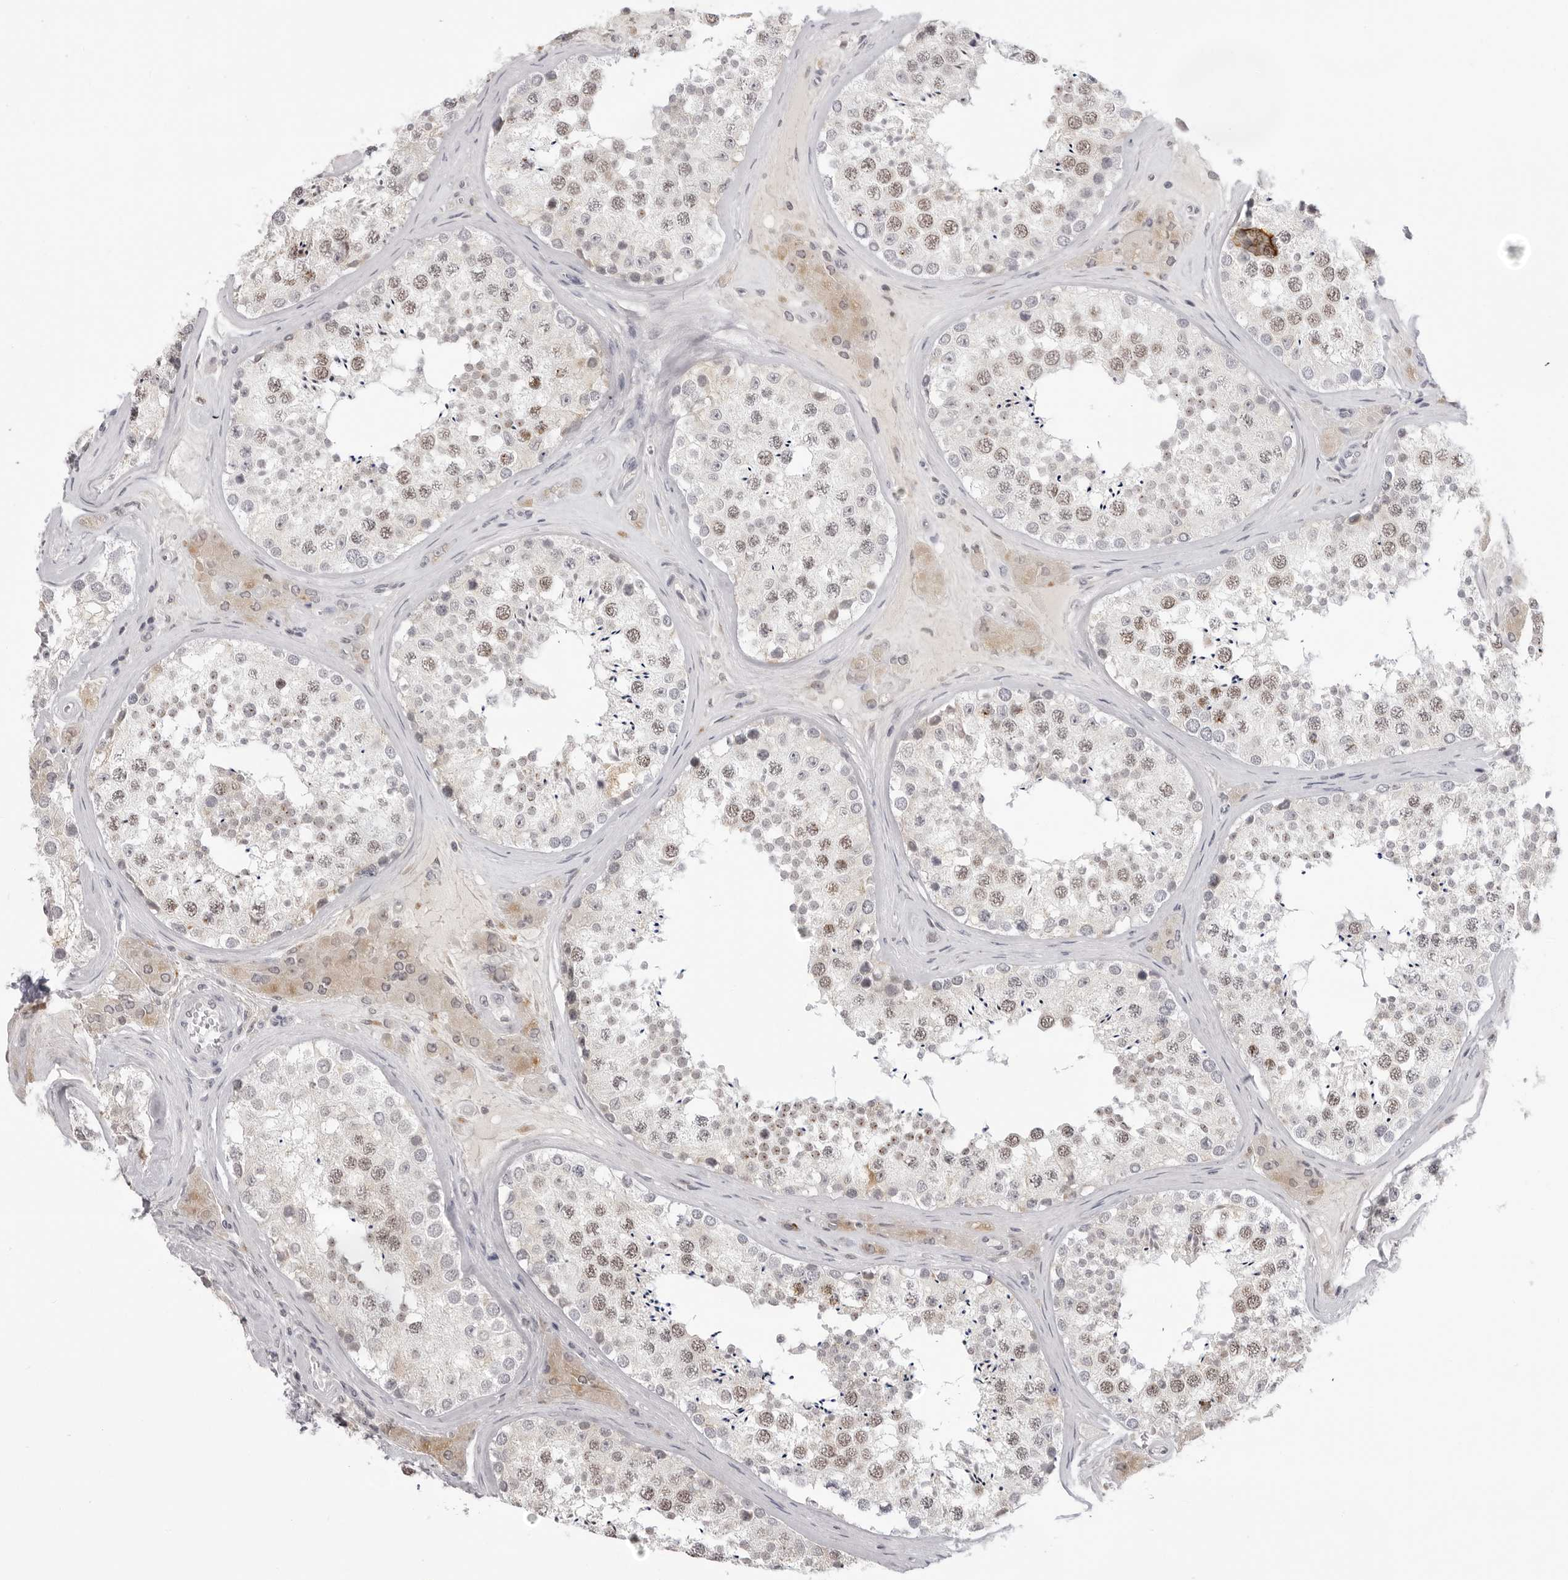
{"staining": {"intensity": "weak", "quantity": "25%-75%", "location": "nuclear"}, "tissue": "testis", "cell_type": "Cells in seminiferous ducts", "image_type": "normal", "snomed": [{"axis": "morphology", "description": "Normal tissue, NOS"}, {"axis": "topography", "description": "Testis"}], "caption": "Protein expression analysis of normal testis demonstrates weak nuclear staining in about 25%-75% of cells in seminiferous ducts. The staining was performed using DAB to visualize the protein expression in brown, while the nuclei were stained in blue with hematoxylin (Magnification: 20x).", "gene": "ACP6", "patient": {"sex": "male", "age": 46}}